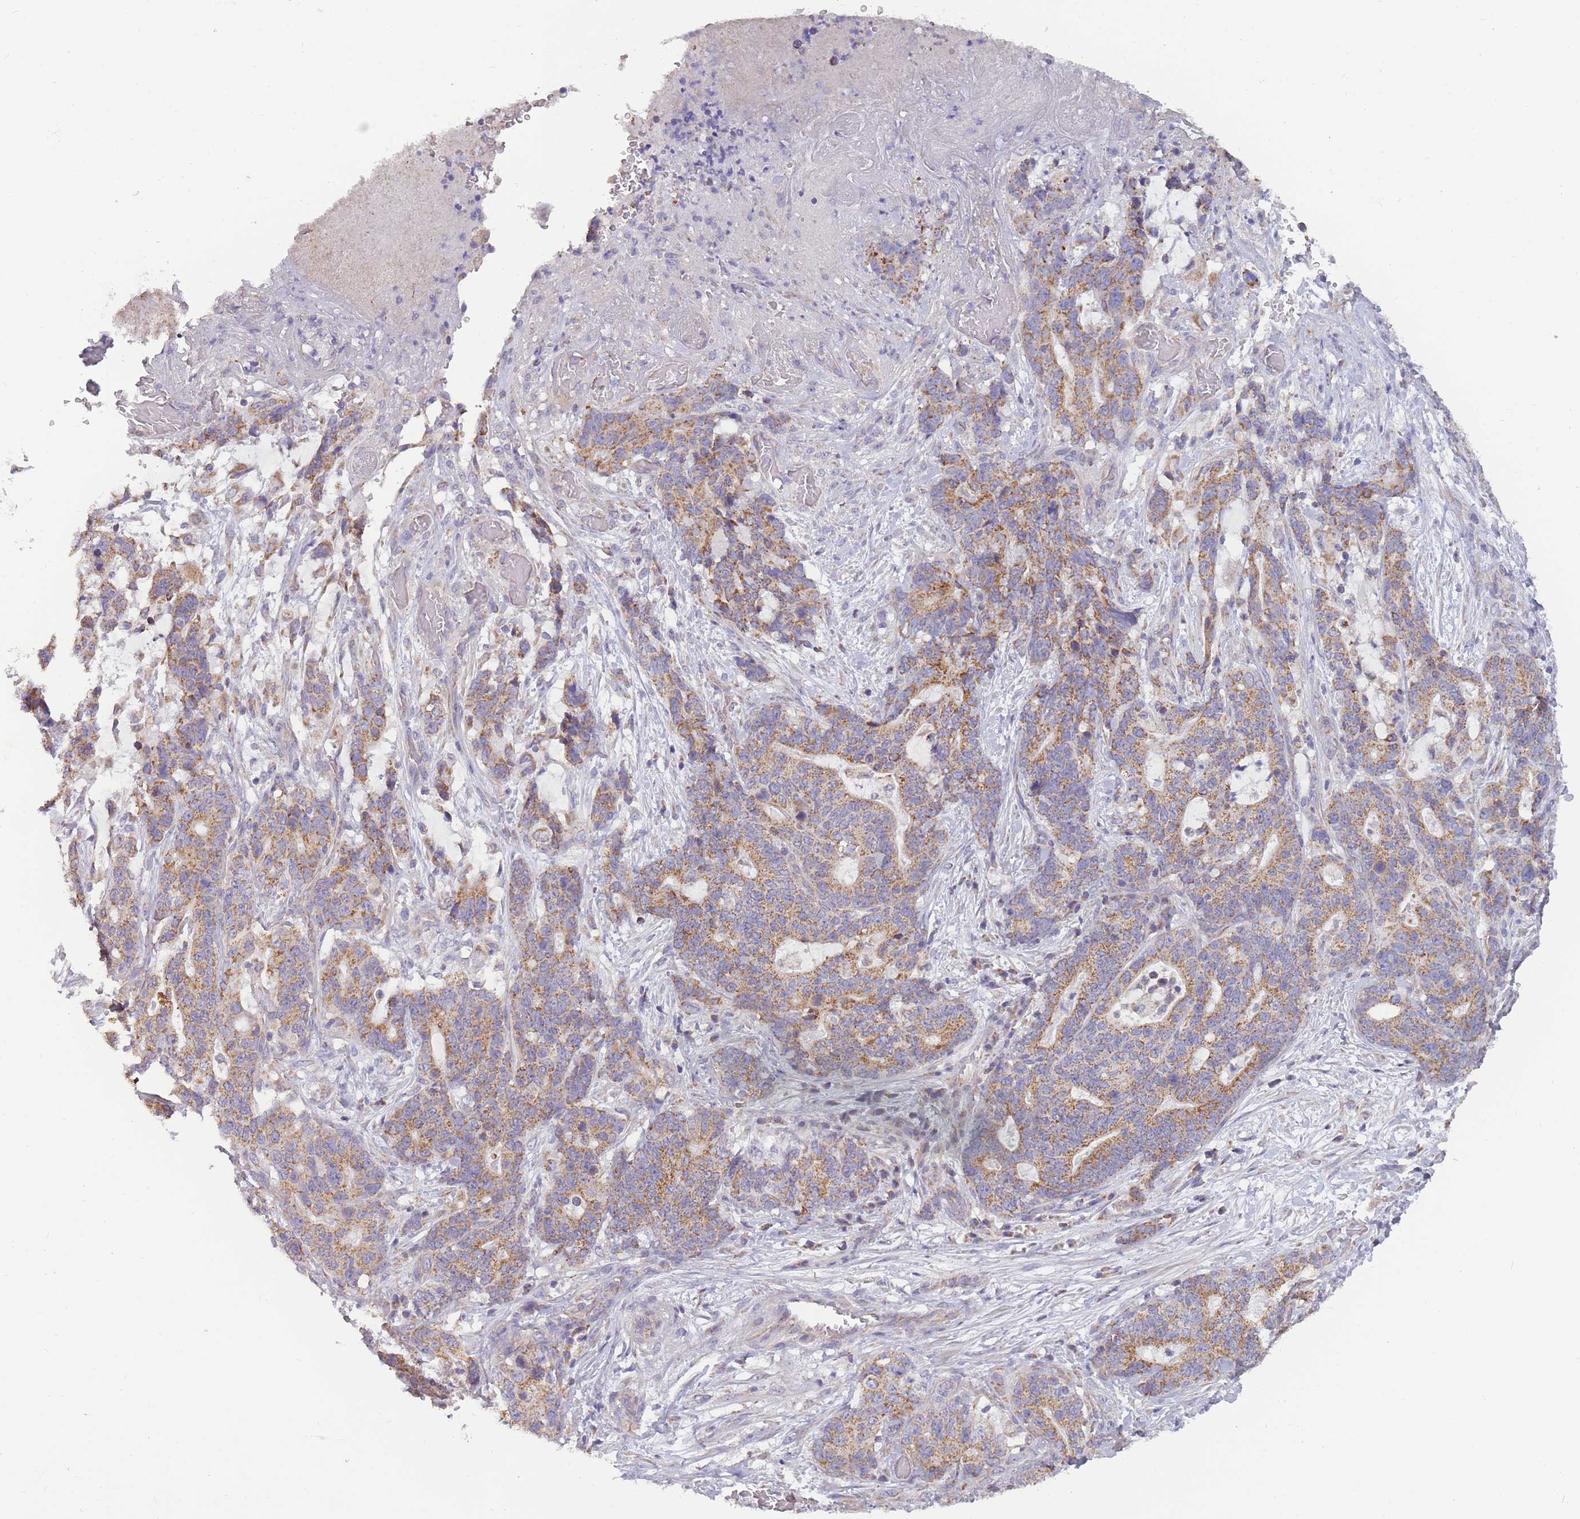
{"staining": {"intensity": "moderate", "quantity": ">75%", "location": "cytoplasmic/membranous"}, "tissue": "stomach cancer", "cell_type": "Tumor cells", "image_type": "cancer", "snomed": [{"axis": "morphology", "description": "Normal tissue, NOS"}, {"axis": "morphology", "description": "Adenocarcinoma, NOS"}, {"axis": "topography", "description": "Stomach"}], "caption": "The immunohistochemical stain shows moderate cytoplasmic/membranous positivity in tumor cells of stomach adenocarcinoma tissue.", "gene": "MRPS18C", "patient": {"sex": "female", "age": 64}}